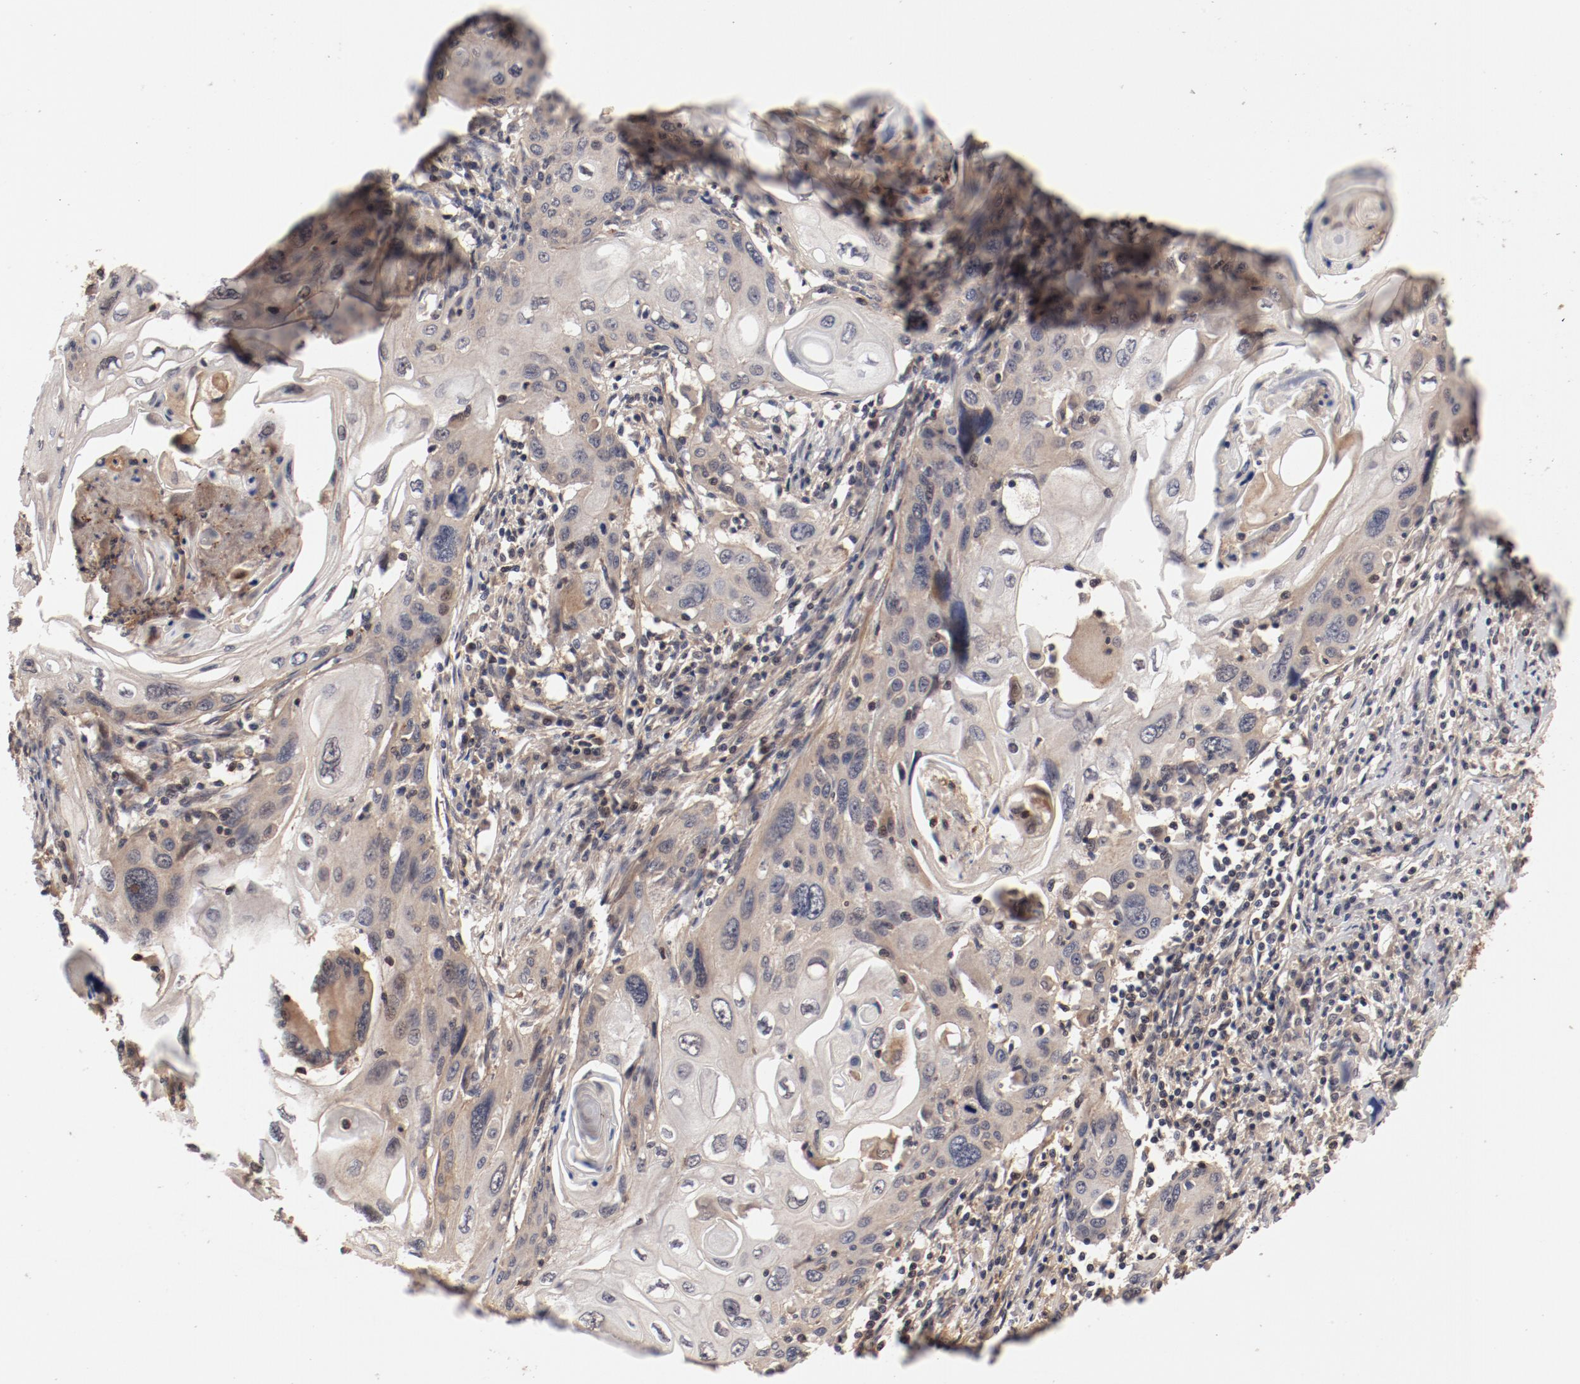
{"staining": {"intensity": "weak", "quantity": ">75%", "location": "cytoplasmic/membranous"}, "tissue": "cervical cancer", "cell_type": "Tumor cells", "image_type": "cancer", "snomed": [{"axis": "morphology", "description": "Squamous cell carcinoma, NOS"}, {"axis": "topography", "description": "Cervix"}], "caption": "Weak cytoplasmic/membranous protein staining is seen in about >75% of tumor cells in cervical cancer.", "gene": "GUF1", "patient": {"sex": "female", "age": 54}}